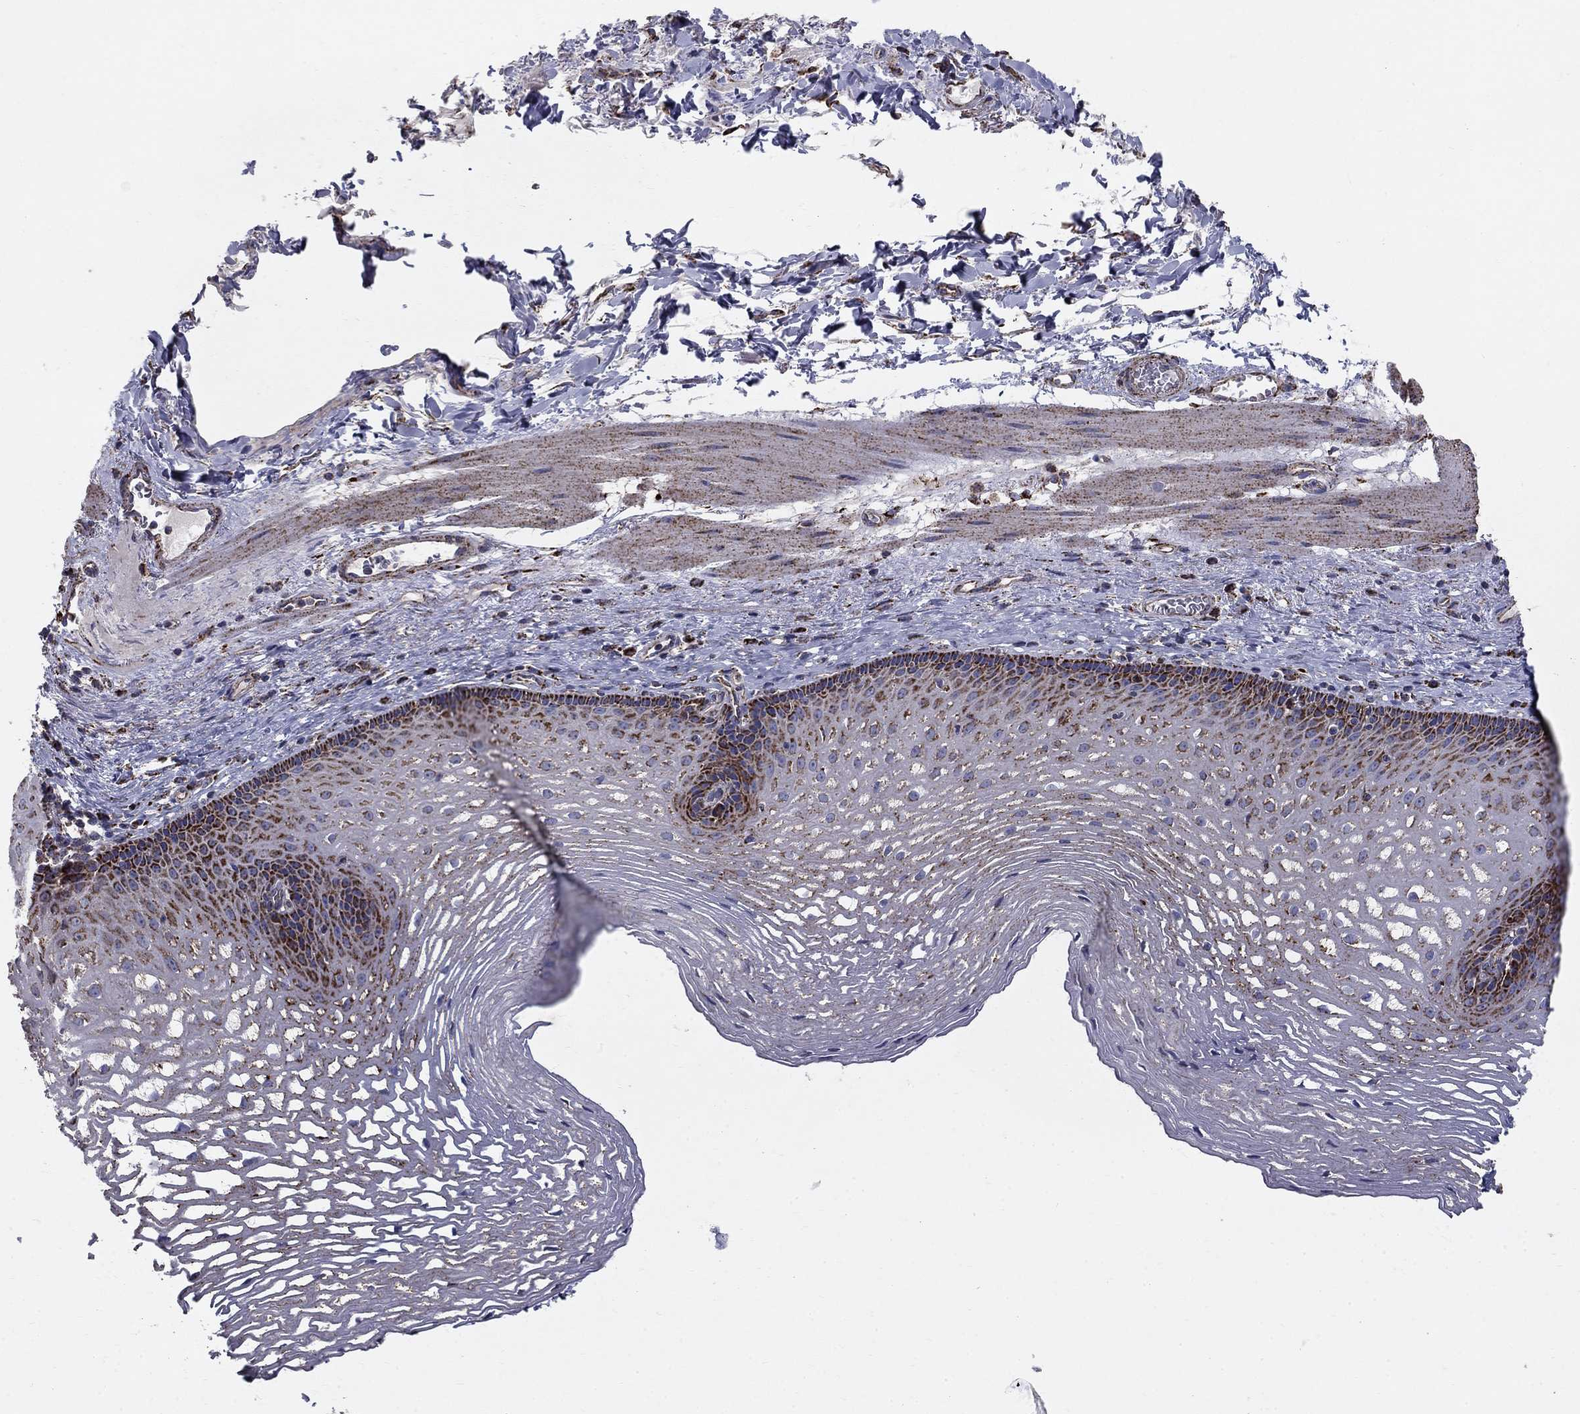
{"staining": {"intensity": "strong", "quantity": "25%-75%", "location": "cytoplasmic/membranous"}, "tissue": "esophagus", "cell_type": "Squamous epithelial cells", "image_type": "normal", "snomed": [{"axis": "morphology", "description": "Normal tissue, NOS"}, {"axis": "topography", "description": "Esophagus"}], "caption": "Protein staining by immunohistochemistry (IHC) exhibits strong cytoplasmic/membranous positivity in about 25%-75% of squamous epithelial cells in benign esophagus.", "gene": "GCSH", "patient": {"sex": "male", "age": 76}}